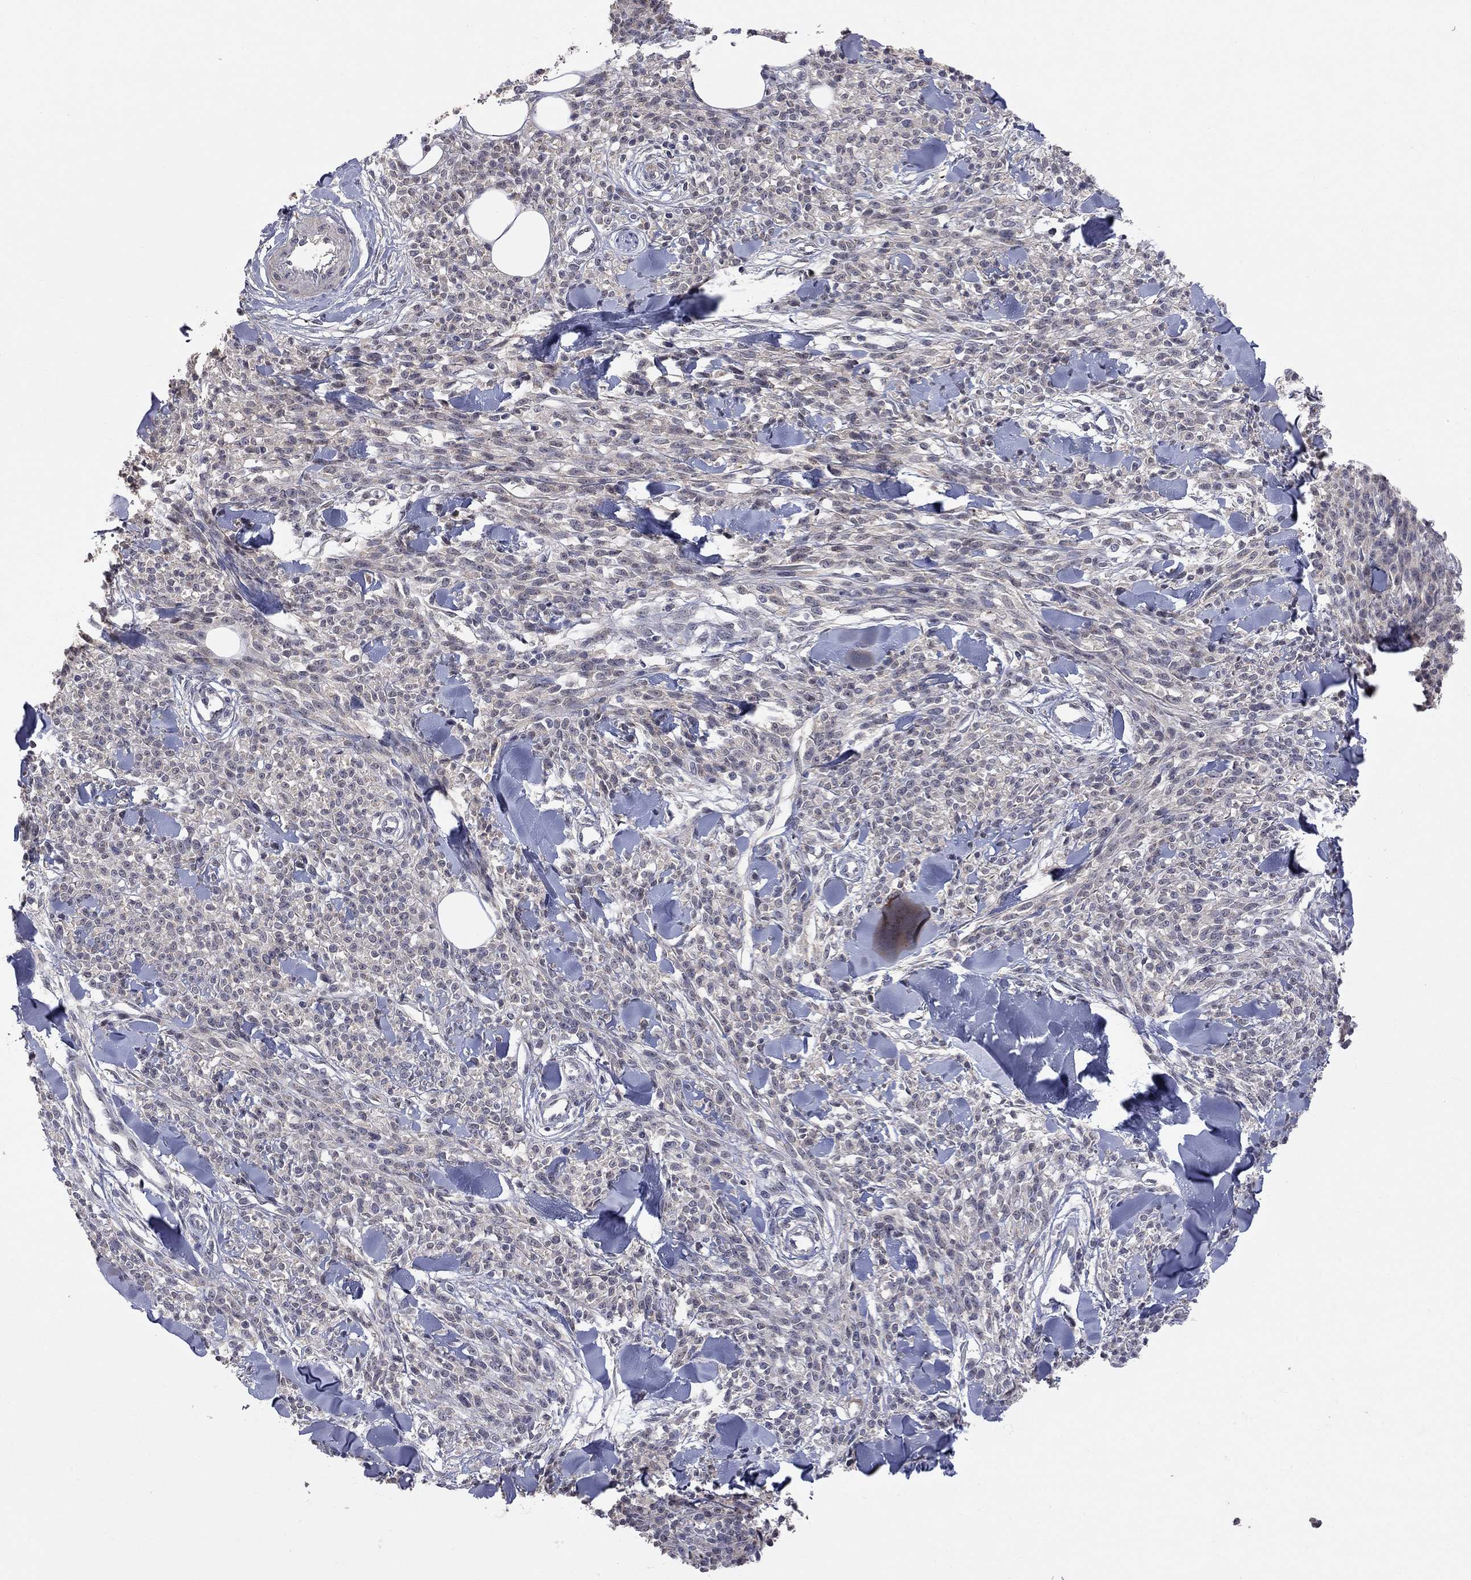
{"staining": {"intensity": "negative", "quantity": "none", "location": "none"}, "tissue": "melanoma", "cell_type": "Tumor cells", "image_type": "cancer", "snomed": [{"axis": "morphology", "description": "Malignant melanoma, NOS"}, {"axis": "topography", "description": "Skin"}, {"axis": "topography", "description": "Skin of trunk"}], "caption": "Immunohistochemical staining of malignant melanoma reveals no significant expression in tumor cells.", "gene": "FABP12", "patient": {"sex": "male", "age": 74}}